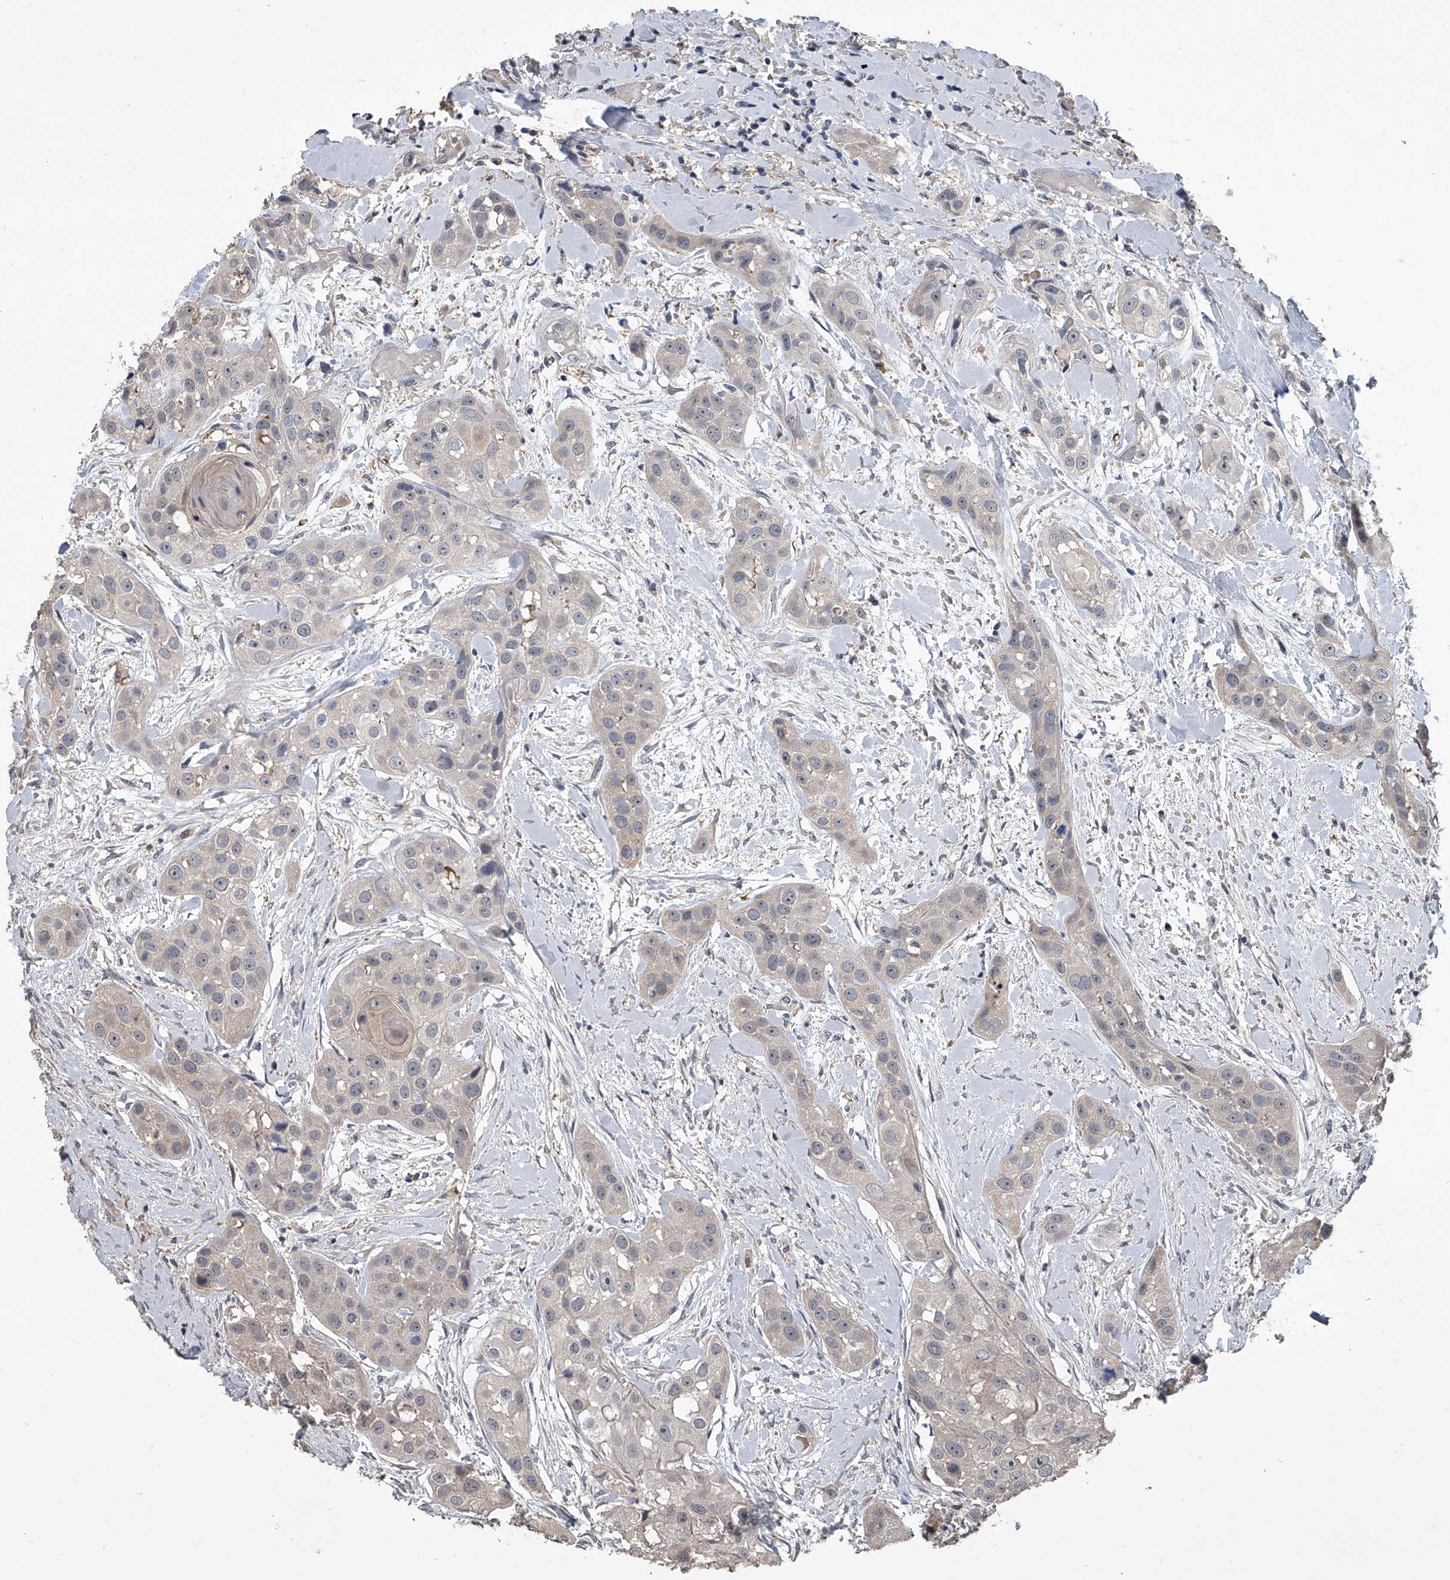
{"staining": {"intensity": "negative", "quantity": "none", "location": "none"}, "tissue": "head and neck cancer", "cell_type": "Tumor cells", "image_type": "cancer", "snomed": [{"axis": "morphology", "description": "Normal tissue, NOS"}, {"axis": "morphology", "description": "Squamous cell carcinoma, NOS"}, {"axis": "topography", "description": "Skeletal muscle"}, {"axis": "topography", "description": "Head-Neck"}], "caption": "IHC of human squamous cell carcinoma (head and neck) exhibits no staining in tumor cells.", "gene": "DOCK9", "patient": {"sex": "male", "age": 51}}